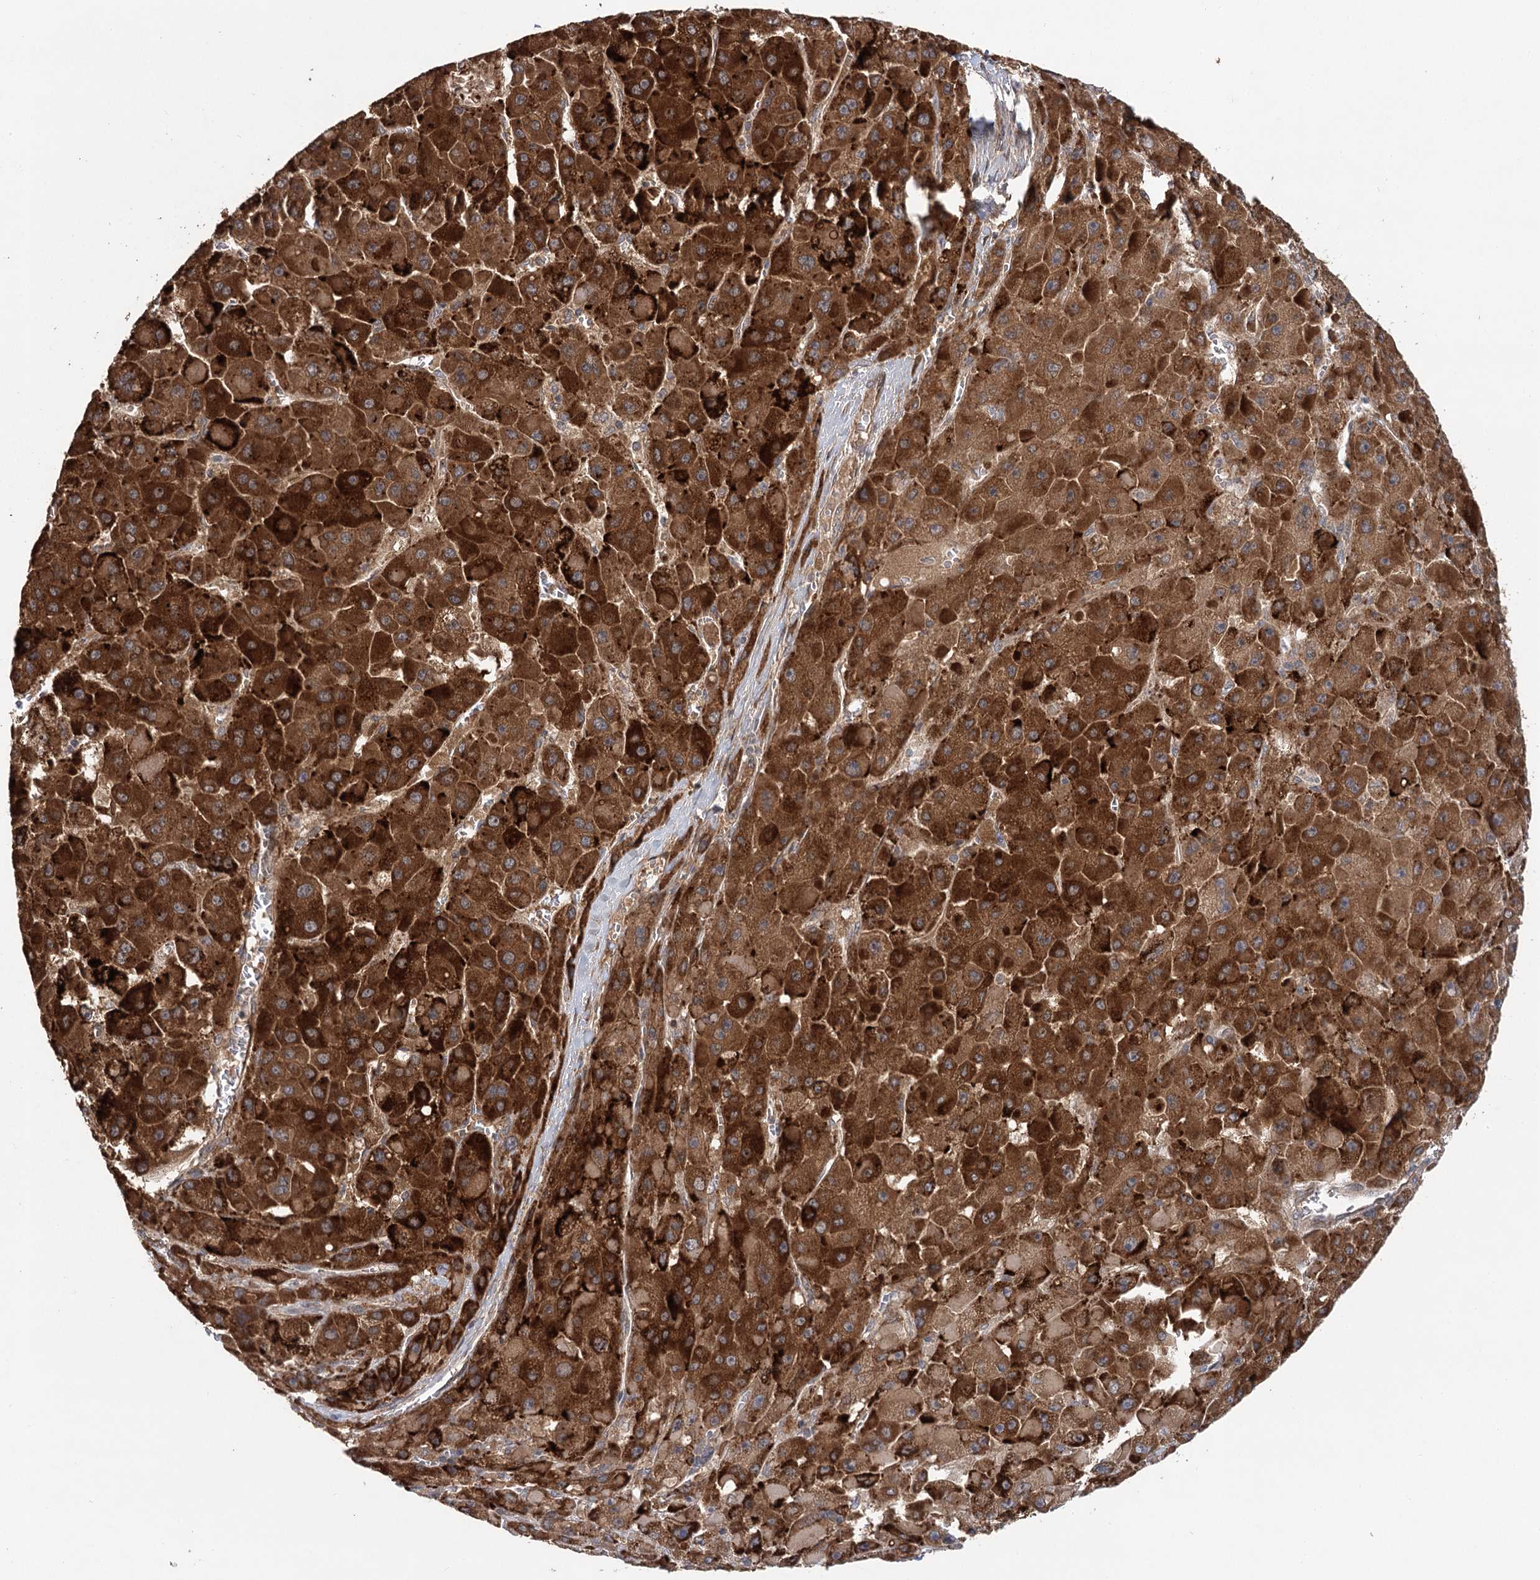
{"staining": {"intensity": "strong", "quantity": ">75%", "location": "cytoplasmic/membranous"}, "tissue": "liver cancer", "cell_type": "Tumor cells", "image_type": "cancer", "snomed": [{"axis": "morphology", "description": "Carcinoma, Hepatocellular, NOS"}, {"axis": "topography", "description": "Liver"}], "caption": "Immunohistochemistry (DAB (3,3'-diaminobenzidine)) staining of human liver cancer displays strong cytoplasmic/membranous protein staining in about >75% of tumor cells.", "gene": "LSS", "patient": {"sex": "female", "age": 73}}